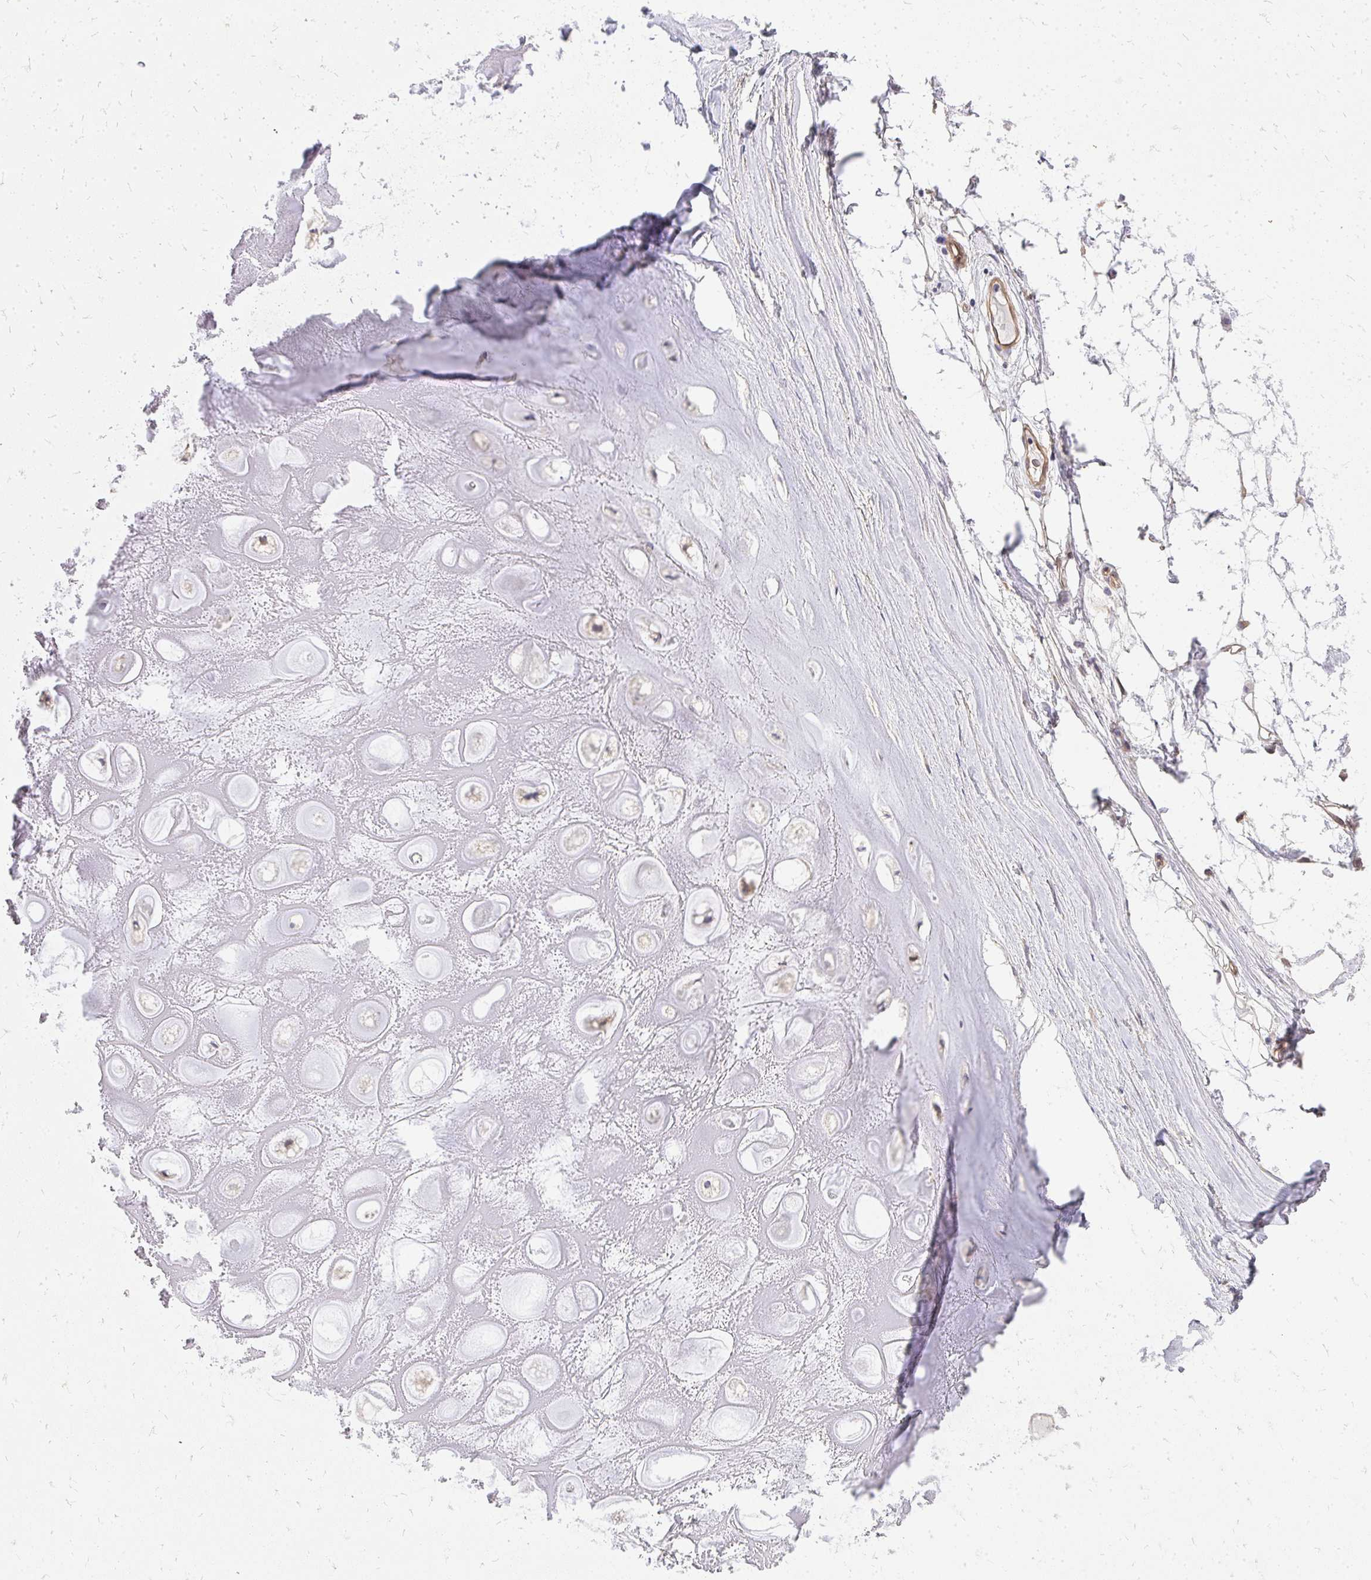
{"staining": {"intensity": "weak", "quantity": "<25%", "location": "cytoplasmic/membranous"}, "tissue": "soft tissue", "cell_type": "Chondrocytes", "image_type": "normal", "snomed": [{"axis": "morphology", "description": "Normal tissue, NOS"}, {"axis": "topography", "description": "Lymph node"}, {"axis": "topography", "description": "Cartilage tissue"}, {"axis": "topography", "description": "Nasopharynx"}], "caption": "Immunohistochemistry (IHC) photomicrograph of benign soft tissue: human soft tissue stained with DAB (3,3'-diaminobenzidine) reveals no significant protein staining in chondrocytes.", "gene": "ENSG00000258472", "patient": {"sex": "male", "age": 63}}